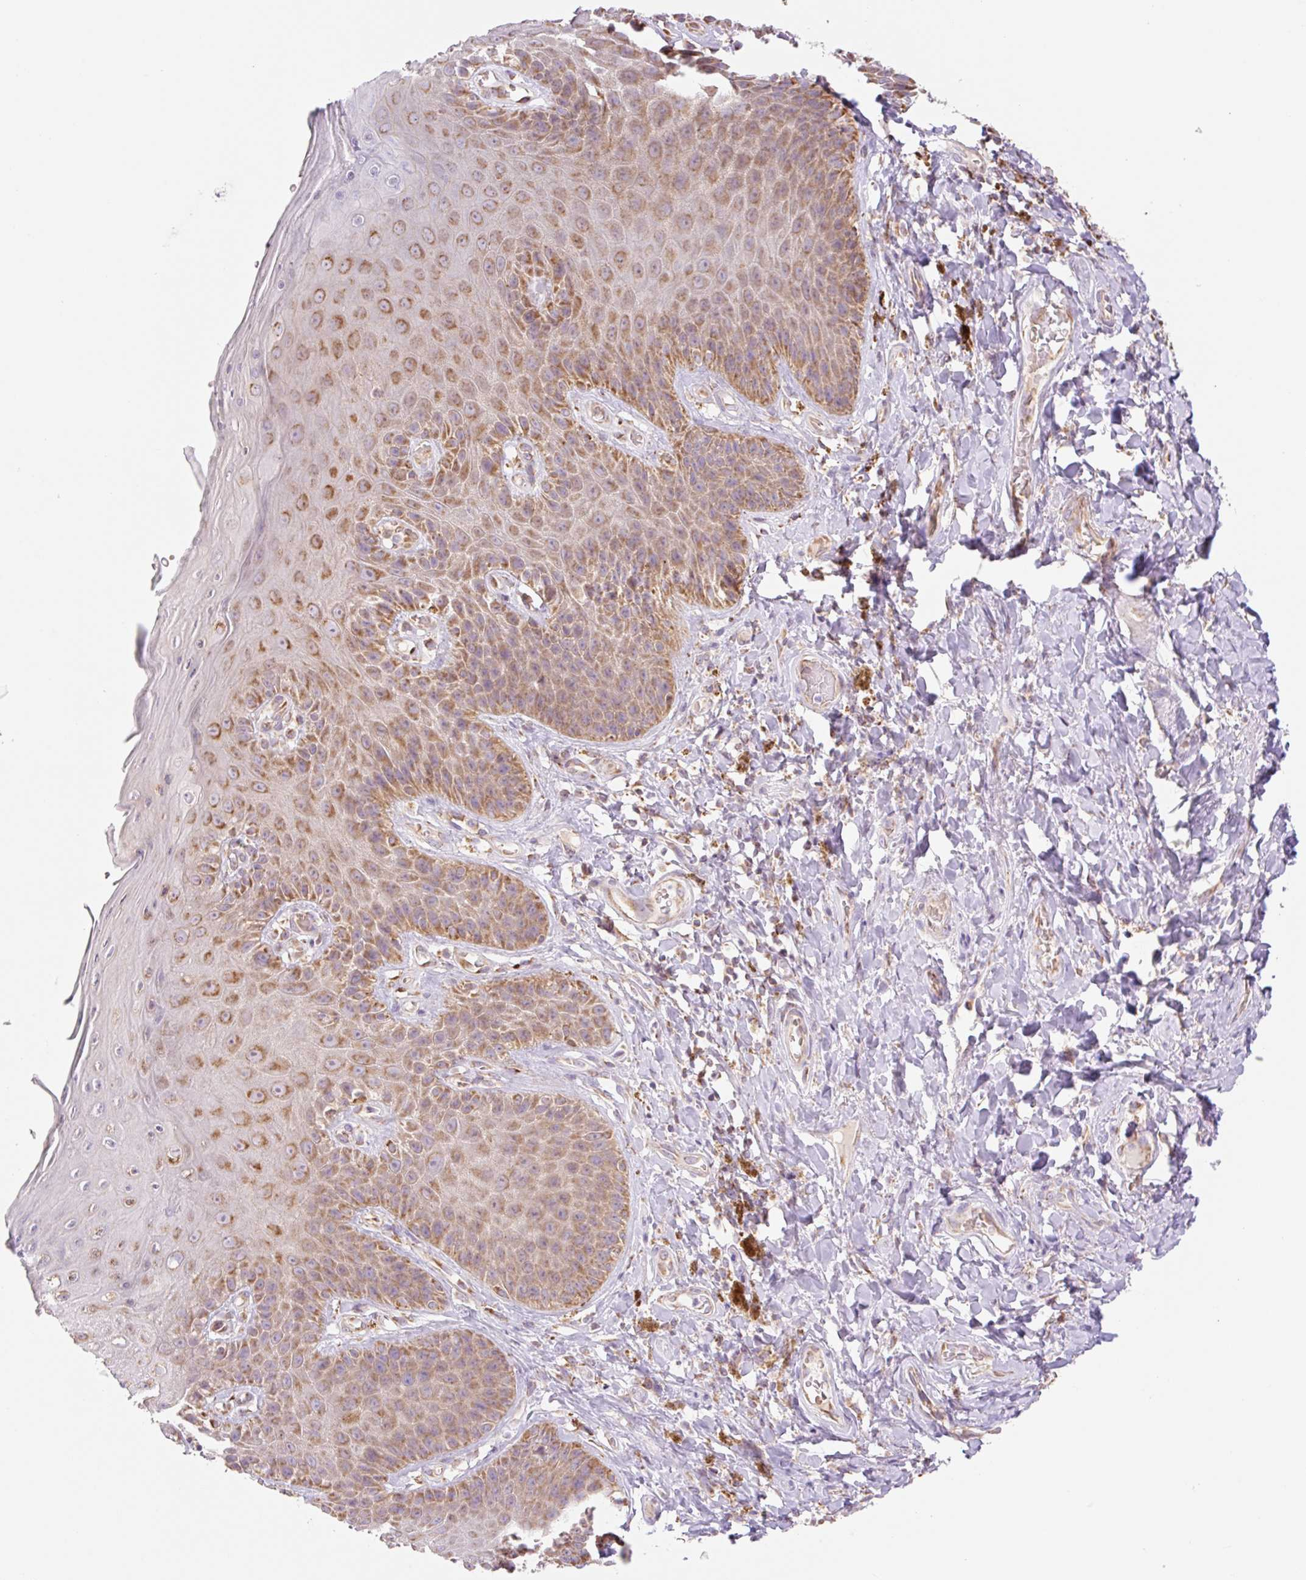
{"staining": {"intensity": "moderate", "quantity": ">75%", "location": "cytoplasmic/membranous"}, "tissue": "skin", "cell_type": "Epidermal cells", "image_type": "normal", "snomed": [{"axis": "morphology", "description": "Normal tissue, NOS"}, {"axis": "topography", "description": "Anal"}, {"axis": "topography", "description": "Peripheral nerve tissue"}], "caption": "A brown stain labels moderate cytoplasmic/membranous staining of a protein in epidermal cells of unremarkable skin. The staining was performed using DAB, with brown indicating positive protein expression. Nuclei are stained blue with hematoxylin.", "gene": "GOSR2", "patient": {"sex": "male", "age": 53}}